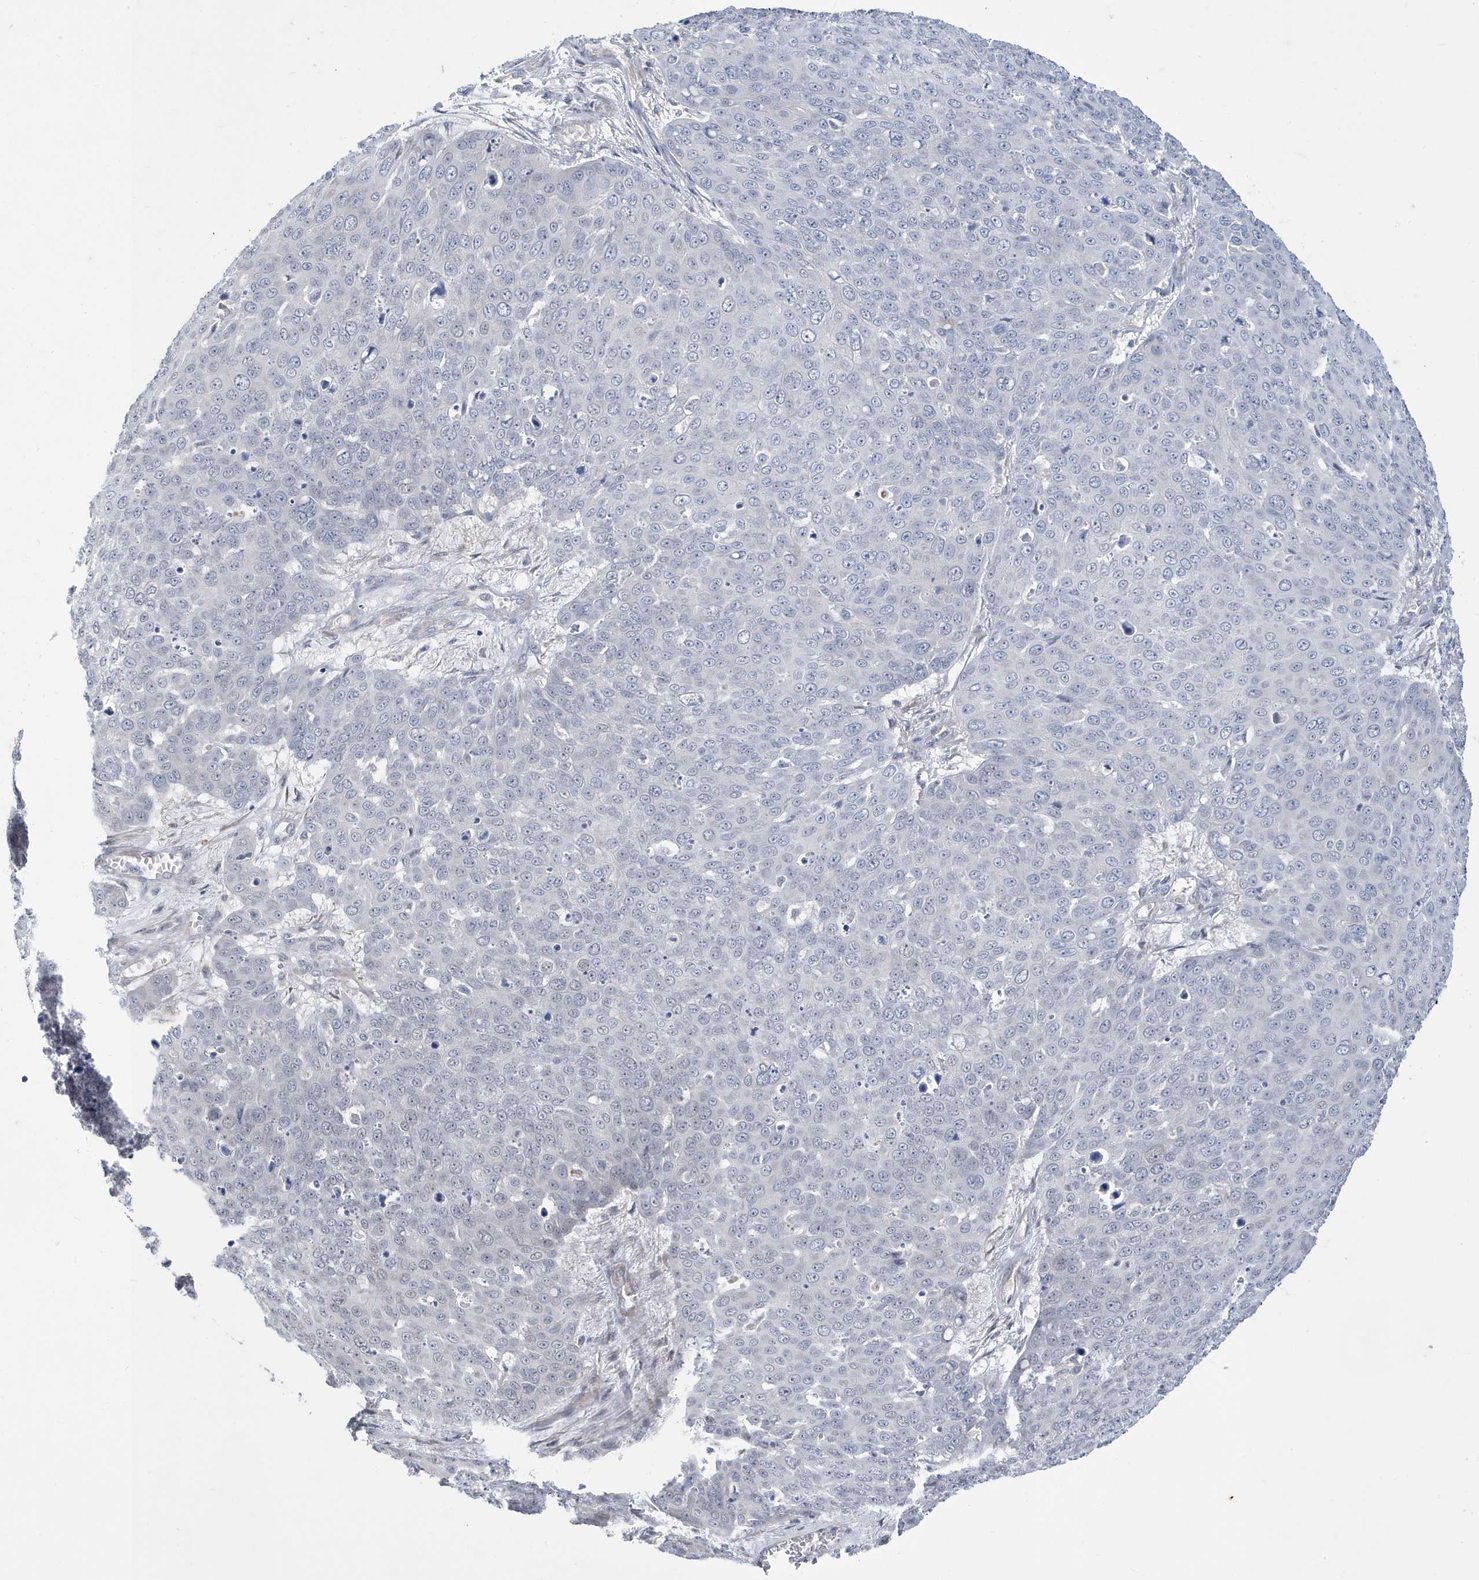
{"staining": {"intensity": "weak", "quantity": "<25%", "location": "nuclear"}, "tissue": "skin cancer", "cell_type": "Tumor cells", "image_type": "cancer", "snomed": [{"axis": "morphology", "description": "Squamous cell carcinoma, NOS"}, {"axis": "topography", "description": "Skin"}], "caption": "A micrograph of human squamous cell carcinoma (skin) is negative for staining in tumor cells.", "gene": "ZNF654", "patient": {"sex": "male", "age": 71}}